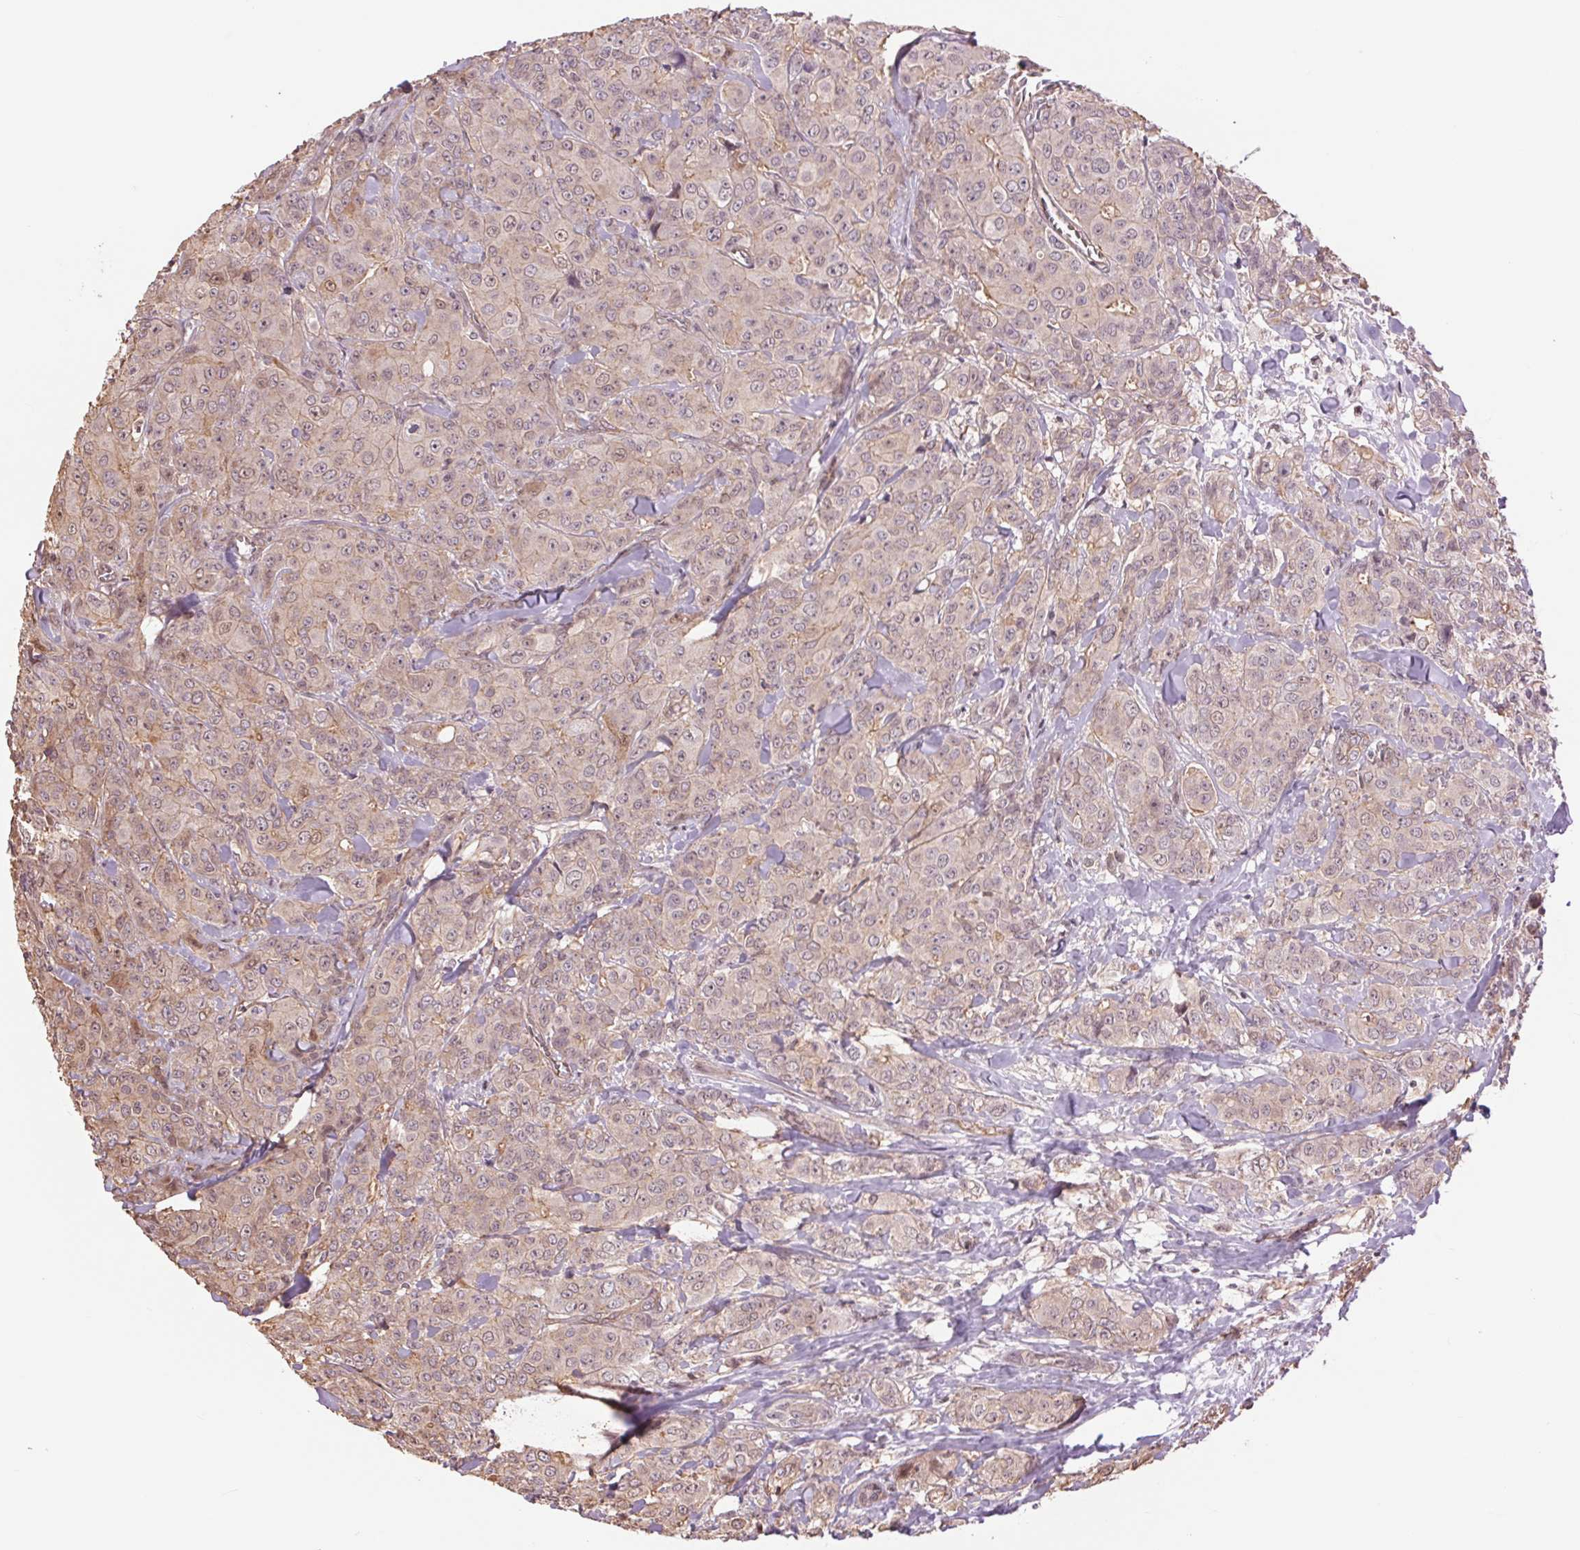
{"staining": {"intensity": "weak", "quantity": "<25%", "location": "cytoplasmic/membranous,nuclear"}, "tissue": "breast cancer", "cell_type": "Tumor cells", "image_type": "cancer", "snomed": [{"axis": "morphology", "description": "Normal tissue, NOS"}, {"axis": "morphology", "description": "Duct carcinoma"}, {"axis": "topography", "description": "Breast"}], "caption": "Photomicrograph shows no significant protein expression in tumor cells of breast infiltrating ductal carcinoma.", "gene": "PALM", "patient": {"sex": "female", "age": 43}}